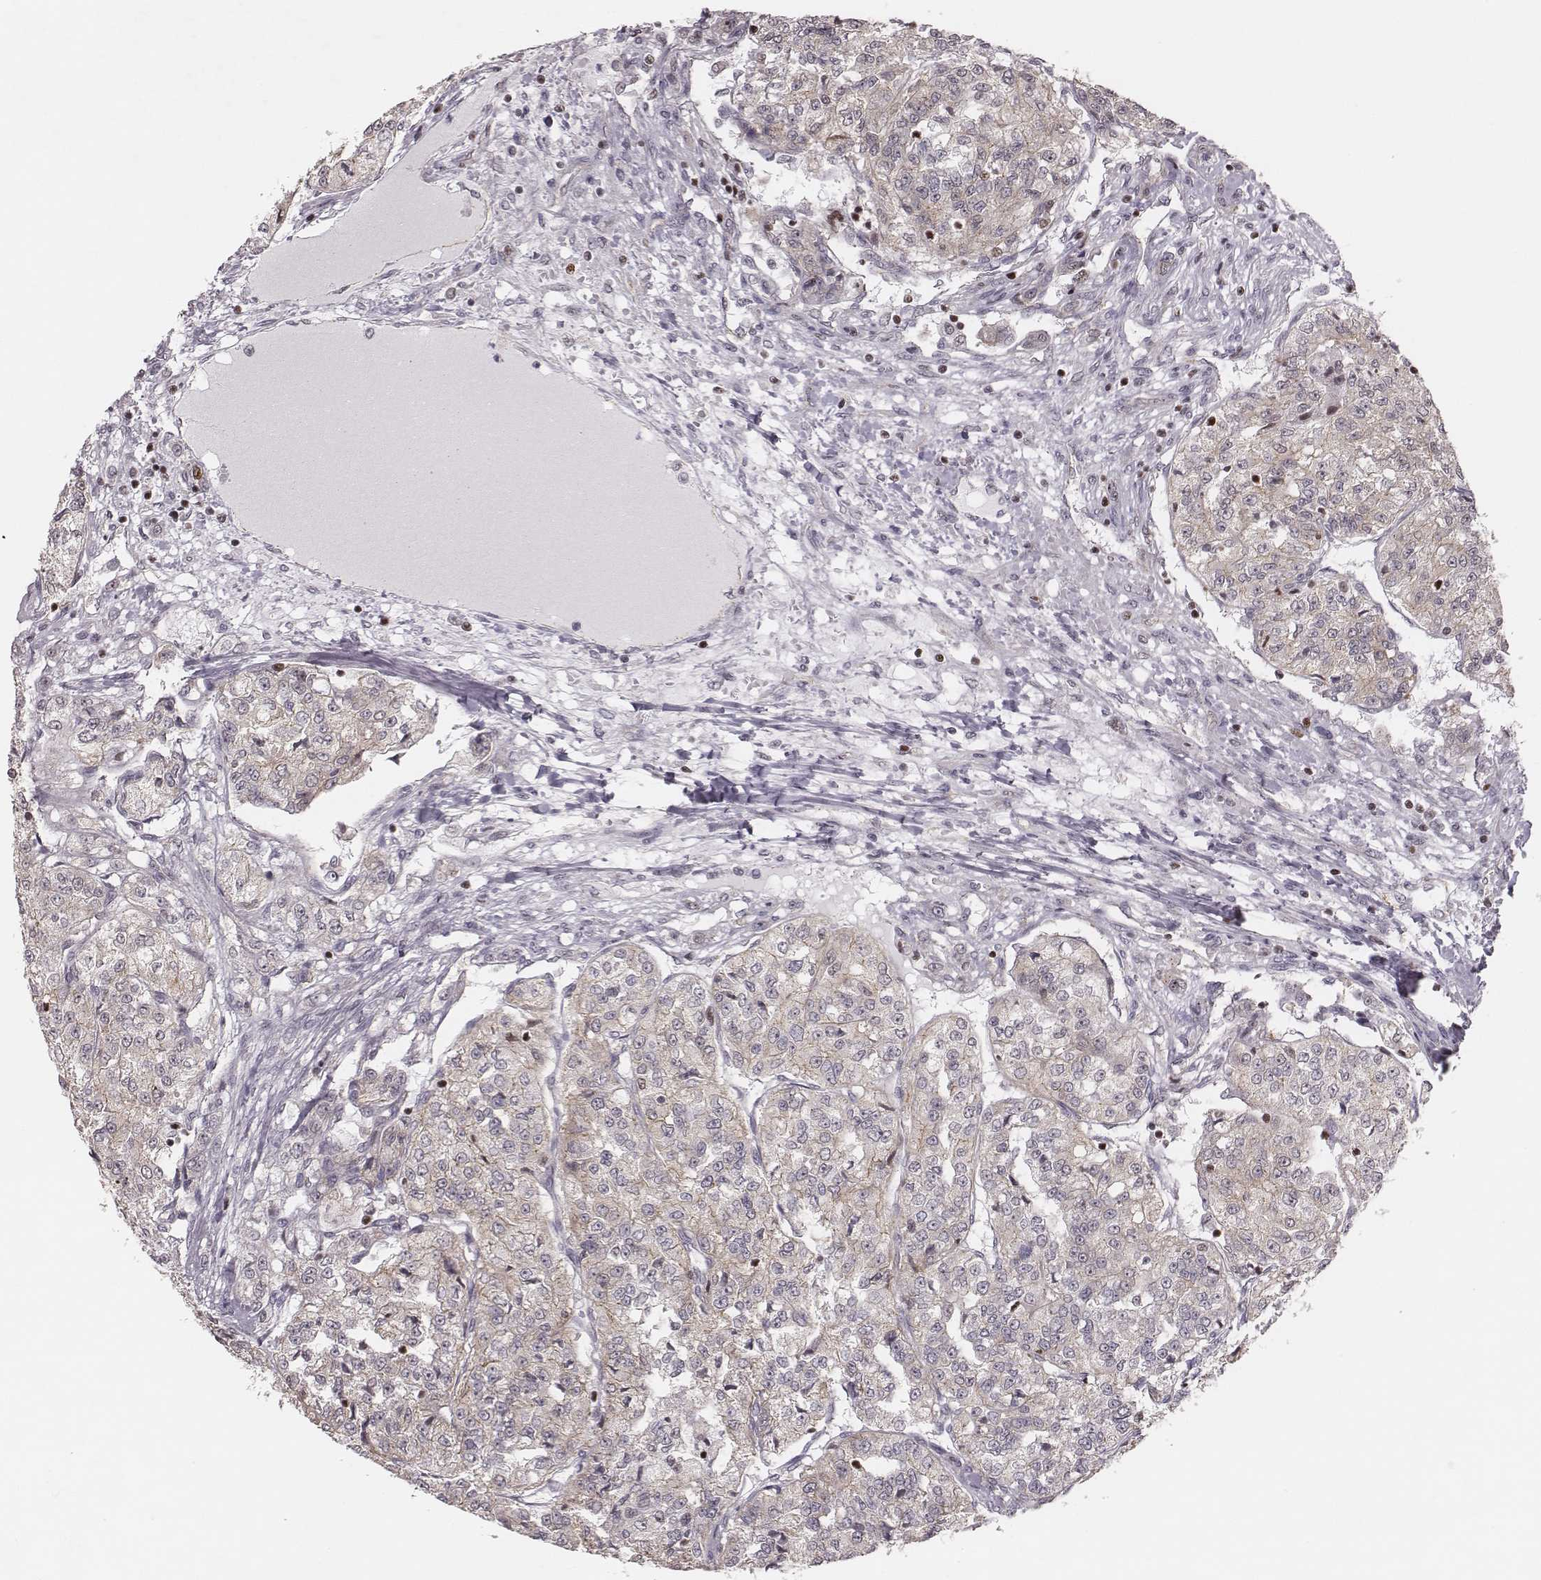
{"staining": {"intensity": "negative", "quantity": "none", "location": "none"}, "tissue": "renal cancer", "cell_type": "Tumor cells", "image_type": "cancer", "snomed": [{"axis": "morphology", "description": "Adenocarcinoma, NOS"}, {"axis": "topography", "description": "Kidney"}], "caption": "A micrograph of renal adenocarcinoma stained for a protein demonstrates no brown staining in tumor cells.", "gene": "WDR59", "patient": {"sex": "female", "age": 63}}